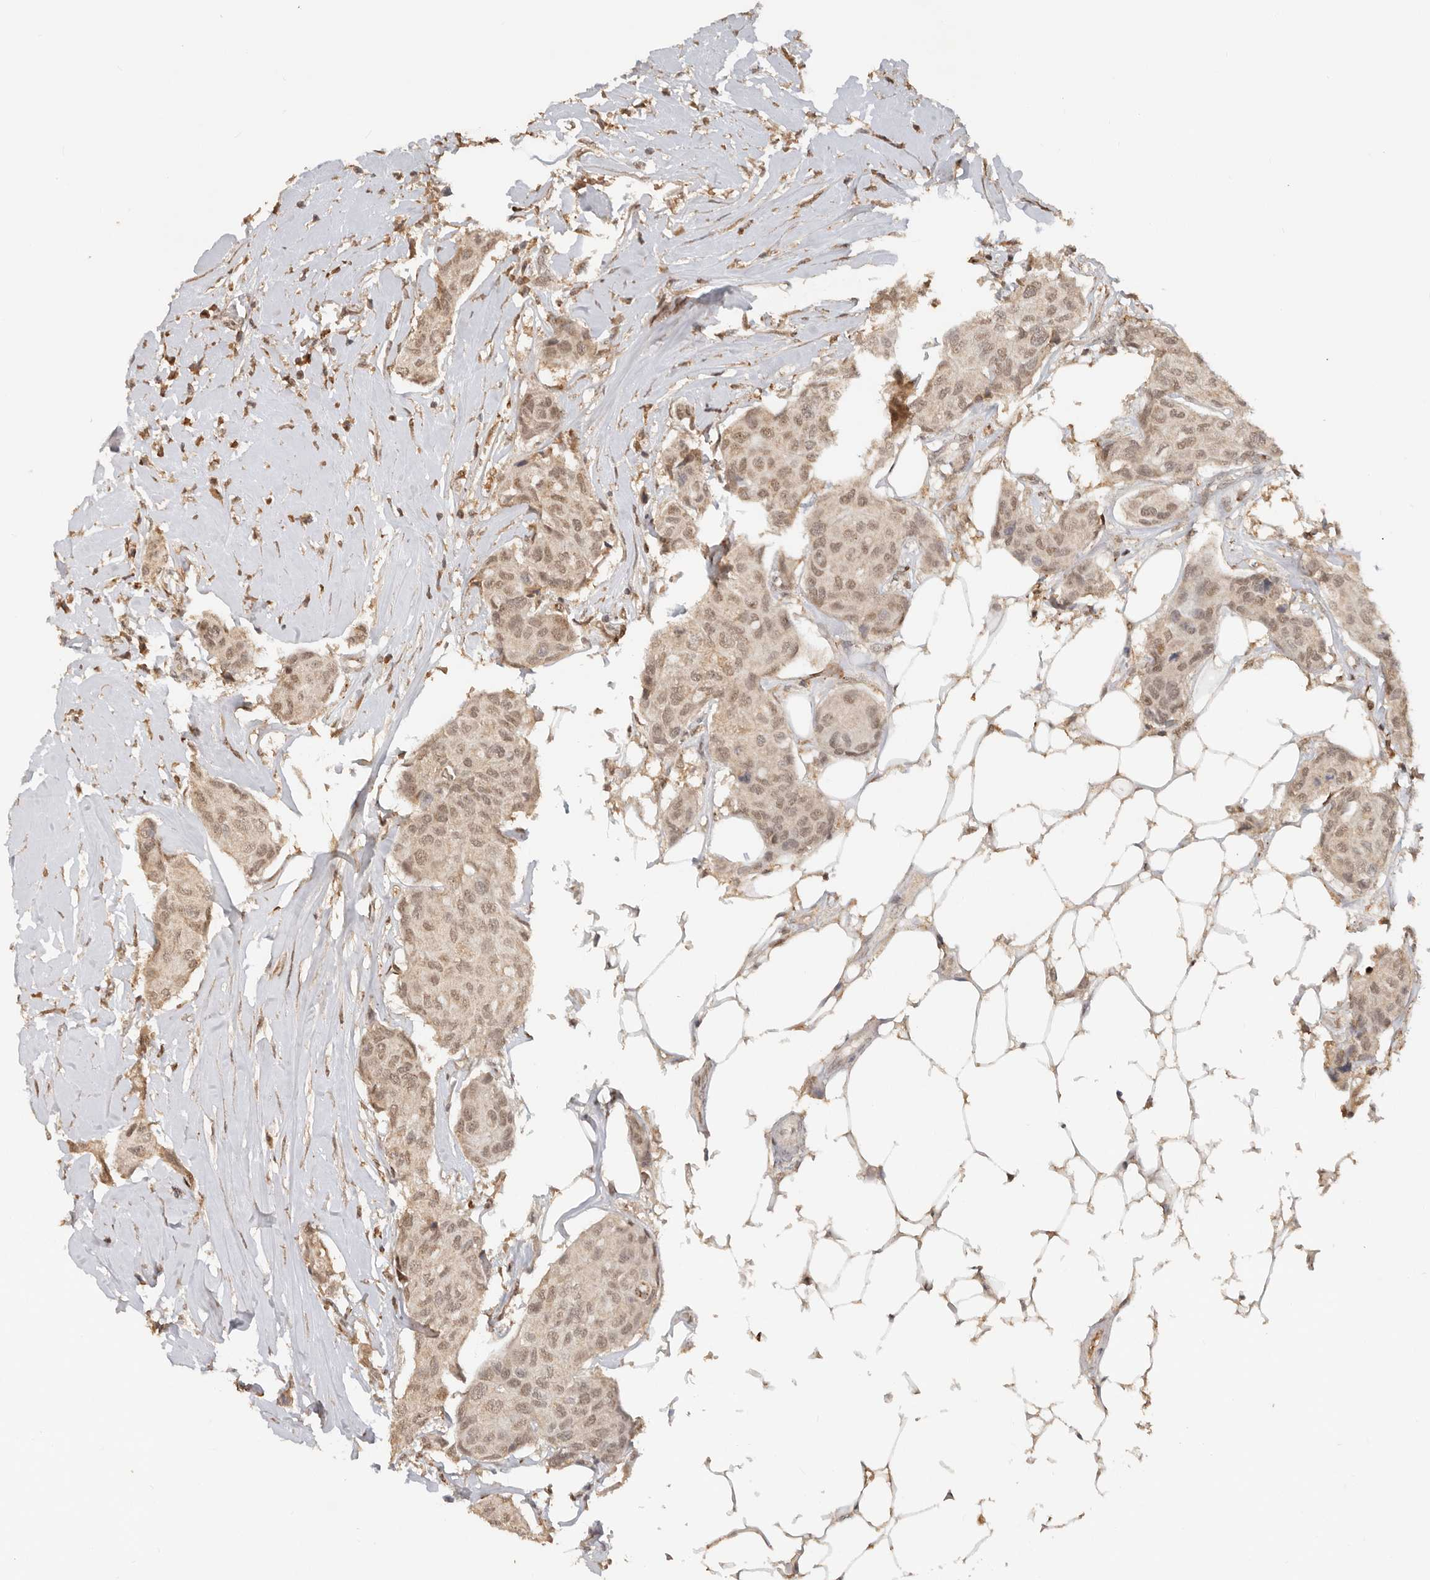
{"staining": {"intensity": "weak", "quantity": ">75%", "location": "nuclear"}, "tissue": "breast cancer", "cell_type": "Tumor cells", "image_type": "cancer", "snomed": [{"axis": "morphology", "description": "Duct carcinoma"}, {"axis": "topography", "description": "Breast"}], "caption": "This is a histology image of immunohistochemistry (IHC) staining of breast cancer, which shows weak staining in the nuclear of tumor cells.", "gene": "NPAS2", "patient": {"sex": "female", "age": 80}}